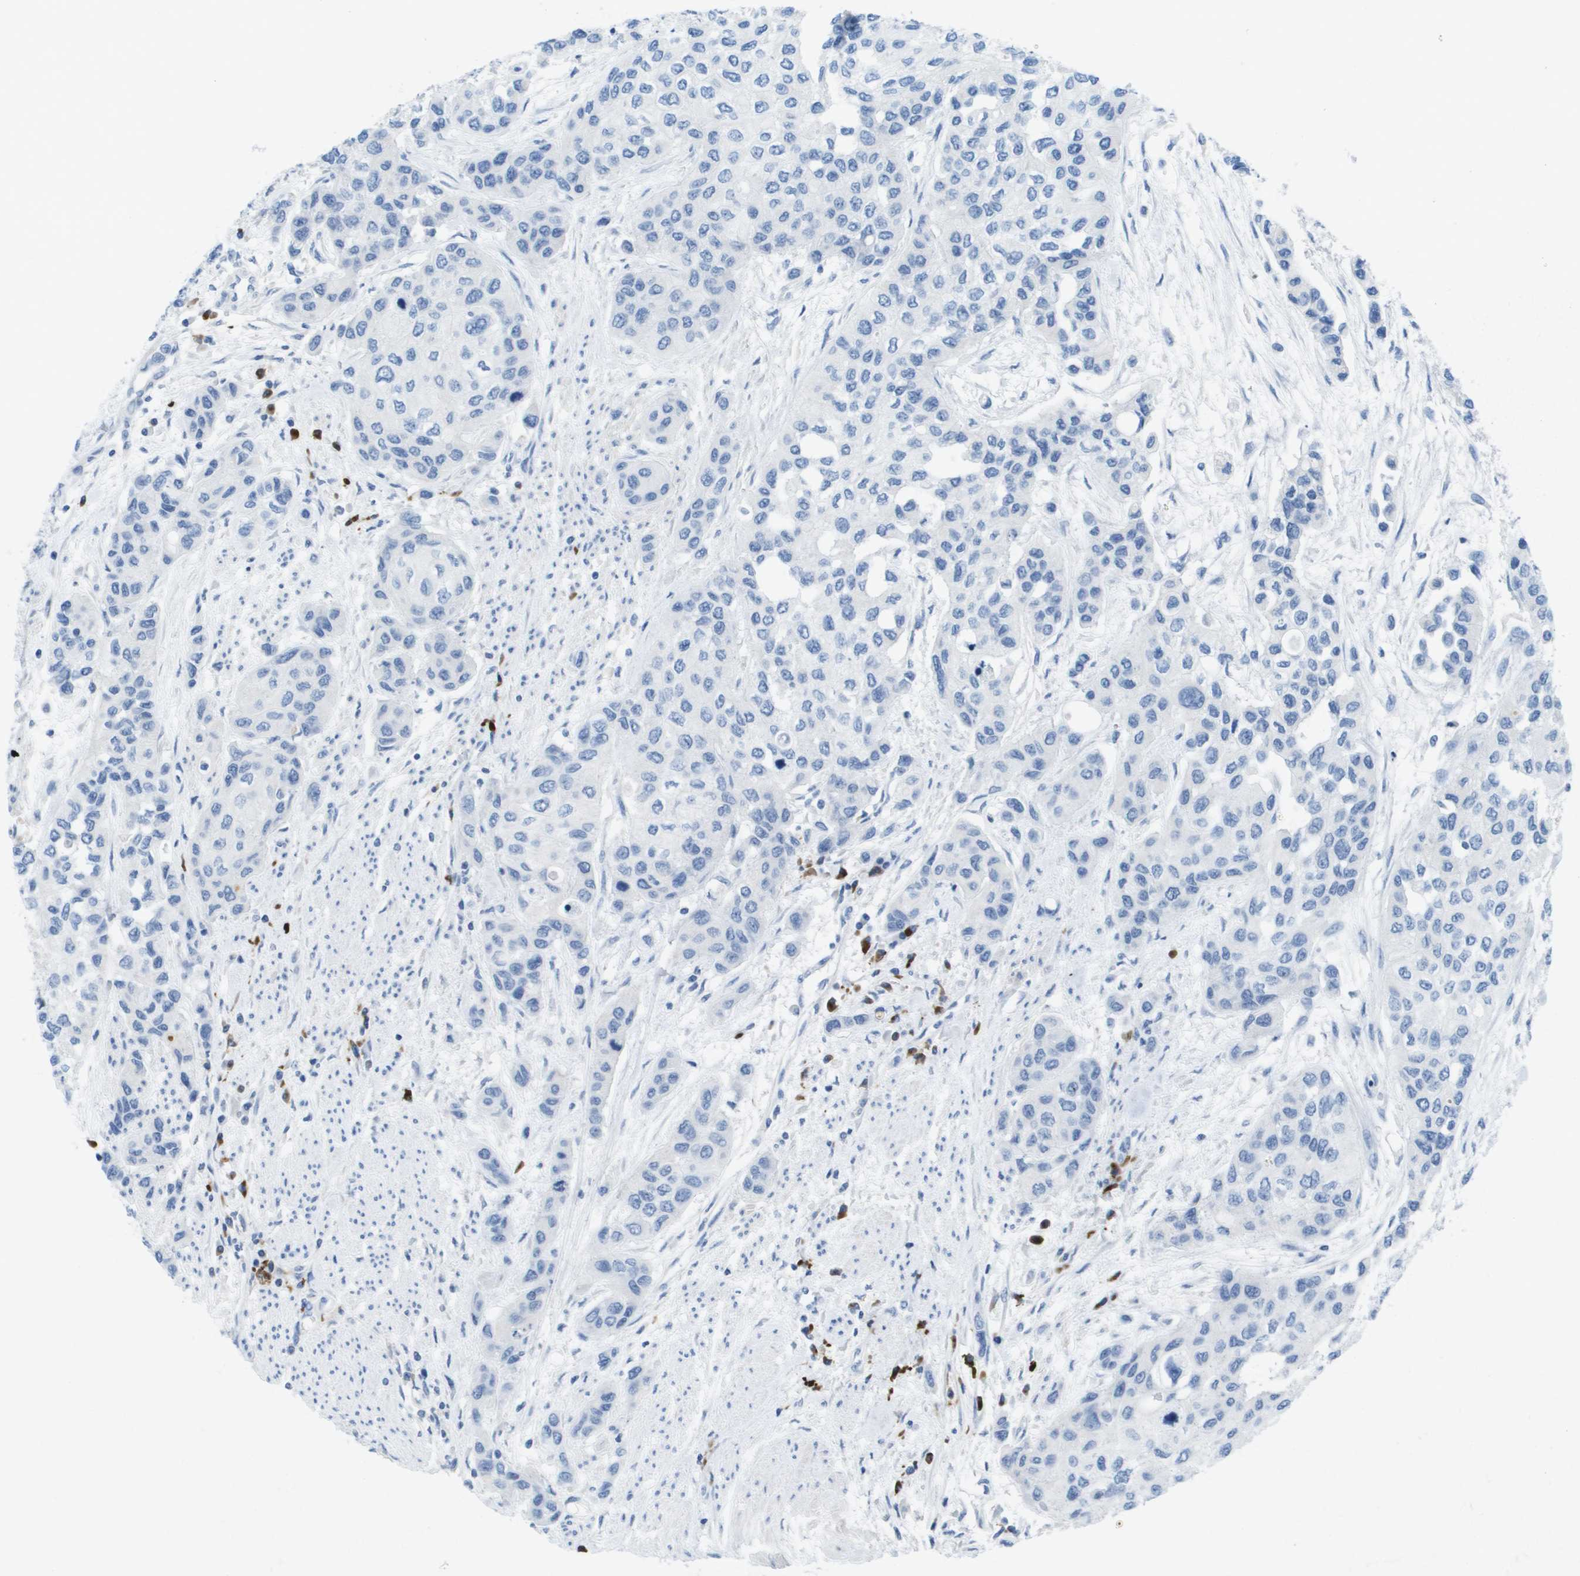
{"staining": {"intensity": "negative", "quantity": "none", "location": "none"}, "tissue": "urothelial cancer", "cell_type": "Tumor cells", "image_type": "cancer", "snomed": [{"axis": "morphology", "description": "Urothelial carcinoma, High grade"}, {"axis": "topography", "description": "Urinary bladder"}], "caption": "This image is of urothelial cancer stained with immunohistochemistry (IHC) to label a protein in brown with the nuclei are counter-stained blue. There is no staining in tumor cells.", "gene": "GPR18", "patient": {"sex": "female", "age": 56}}